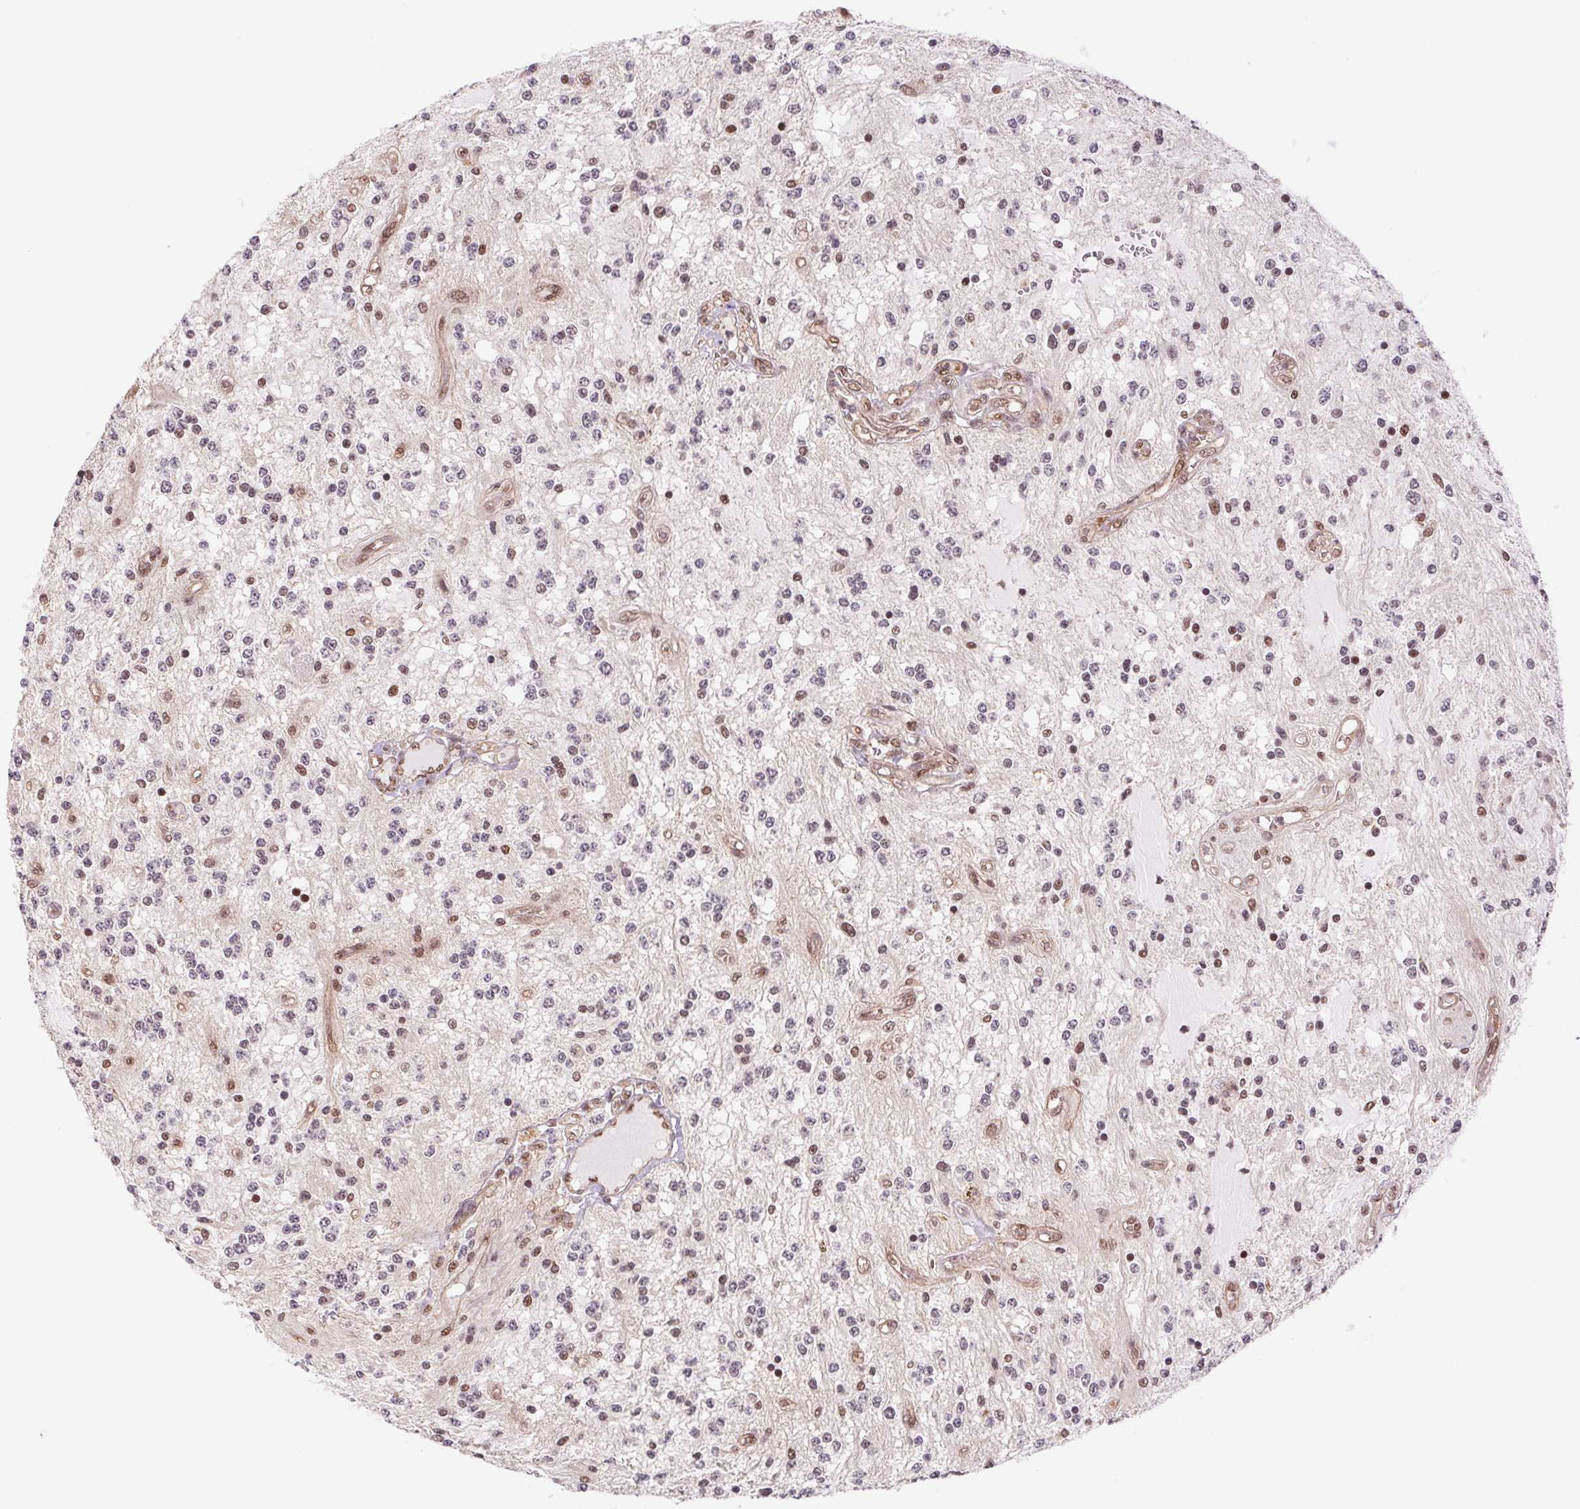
{"staining": {"intensity": "strong", "quantity": "25%-75%", "location": "nuclear"}, "tissue": "glioma", "cell_type": "Tumor cells", "image_type": "cancer", "snomed": [{"axis": "morphology", "description": "Glioma, malignant, Low grade"}, {"axis": "topography", "description": "Cerebellum"}], "caption": "This is a micrograph of immunohistochemistry staining of malignant low-grade glioma, which shows strong expression in the nuclear of tumor cells.", "gene": "CWC25", "patient": {"sex": "female", "age": 14}}